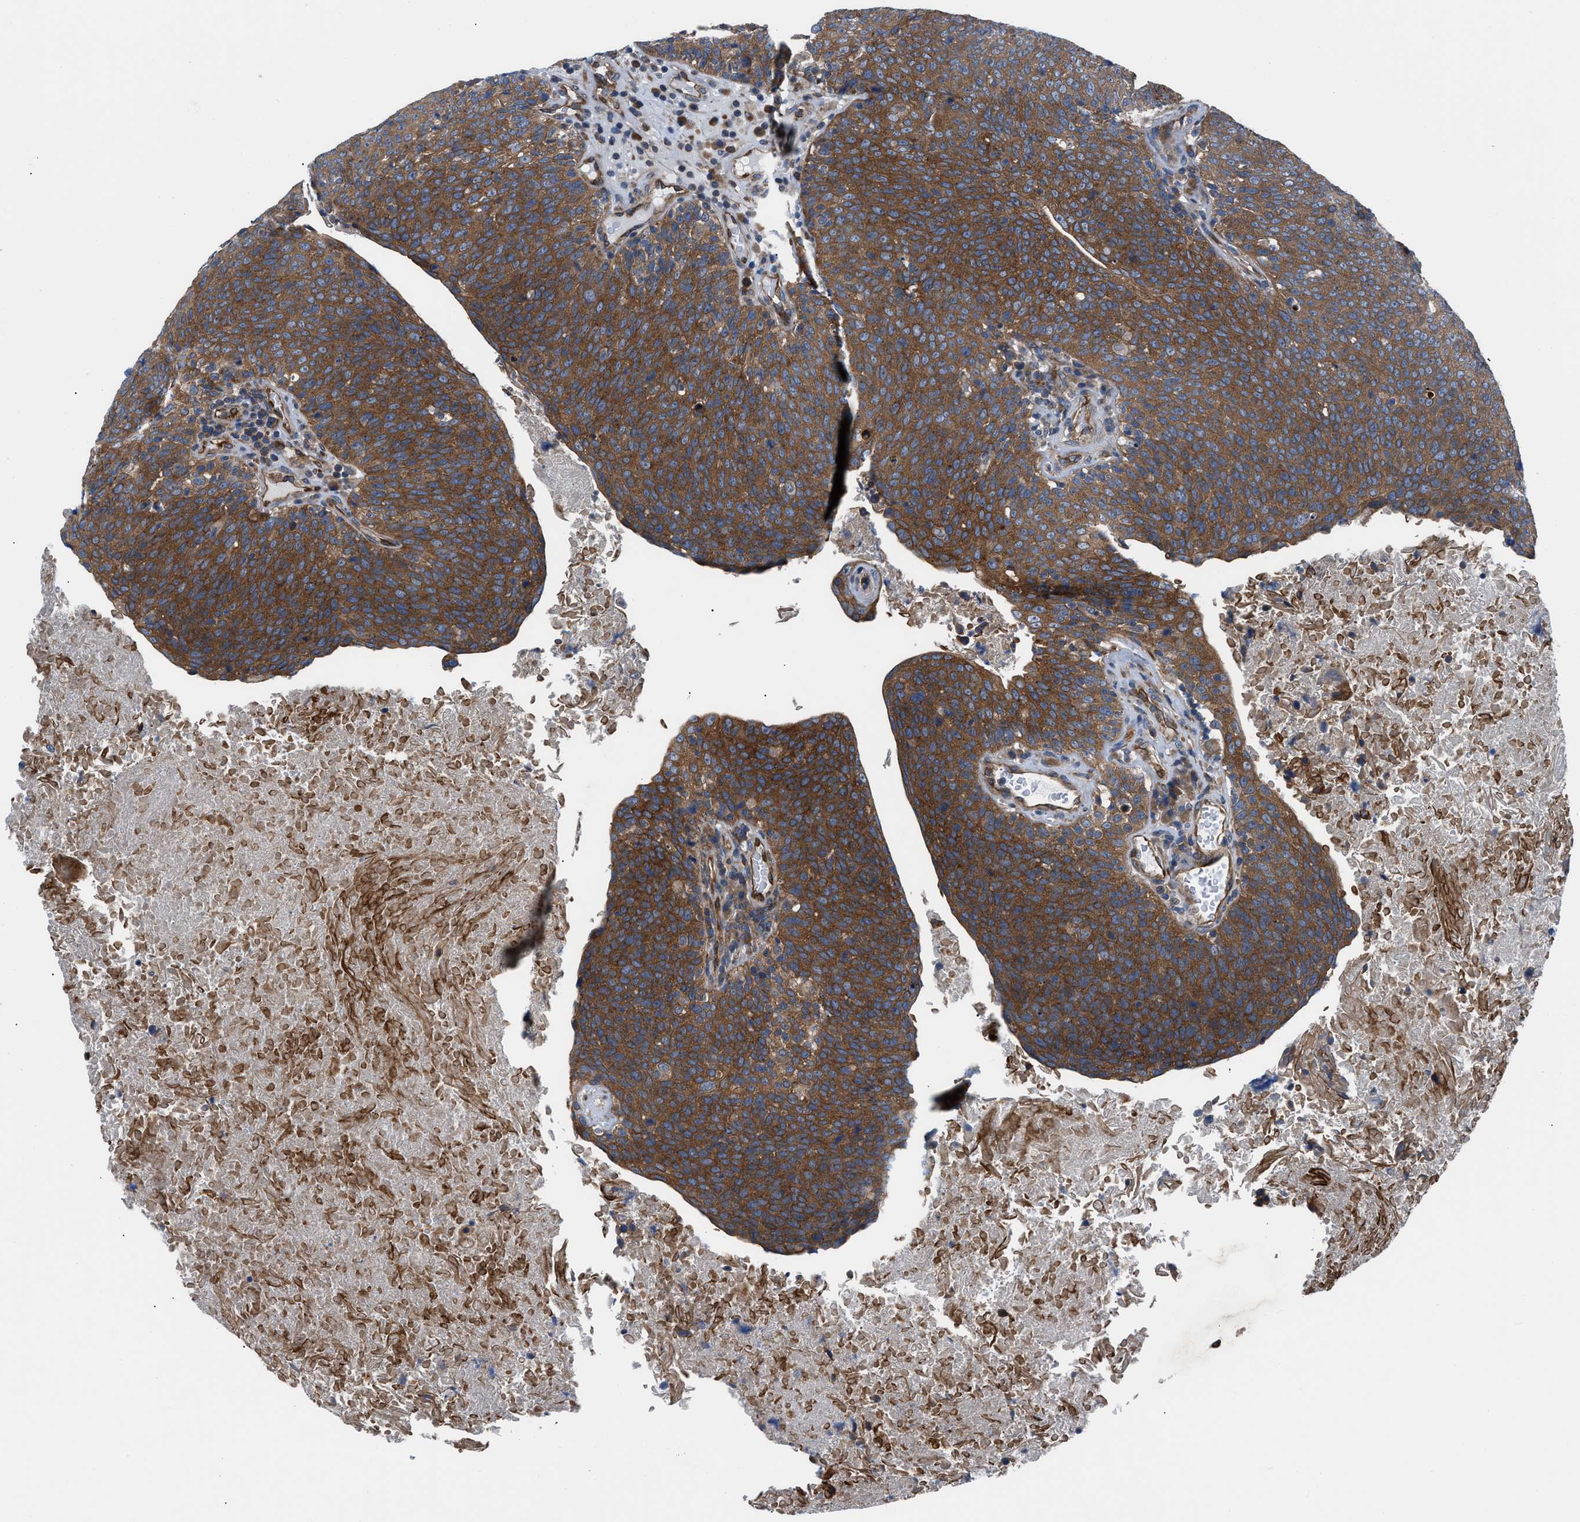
{"staining": {"intensity": "strong", "quantity": ">75%", "location": "cytoplasmic/membranous"}, "tissue": "head and neck cancer", "cell_type": "Tumor cells", "image_type": "cancer", "snomed": [{"axis": "morphology", "description": "Squamous cell carcinoma, NOS"}, {"axis": "morphology", "description": "Squamous cell carcinoma, metastatic, NOS"}, {"axis": "topography", "description": "Lymph node"}, {"axis": "topography", "description": "Head-Neck"}], "caption": "About >75% of tumor cells in human squamous cell carcinoma (head and neck) display strong cytoplasmic/membranous protein staining as visualized by brown immunohistochemical staining.", "gene": "TRIP4", "patient": {"sex": "male", "age": 62}}